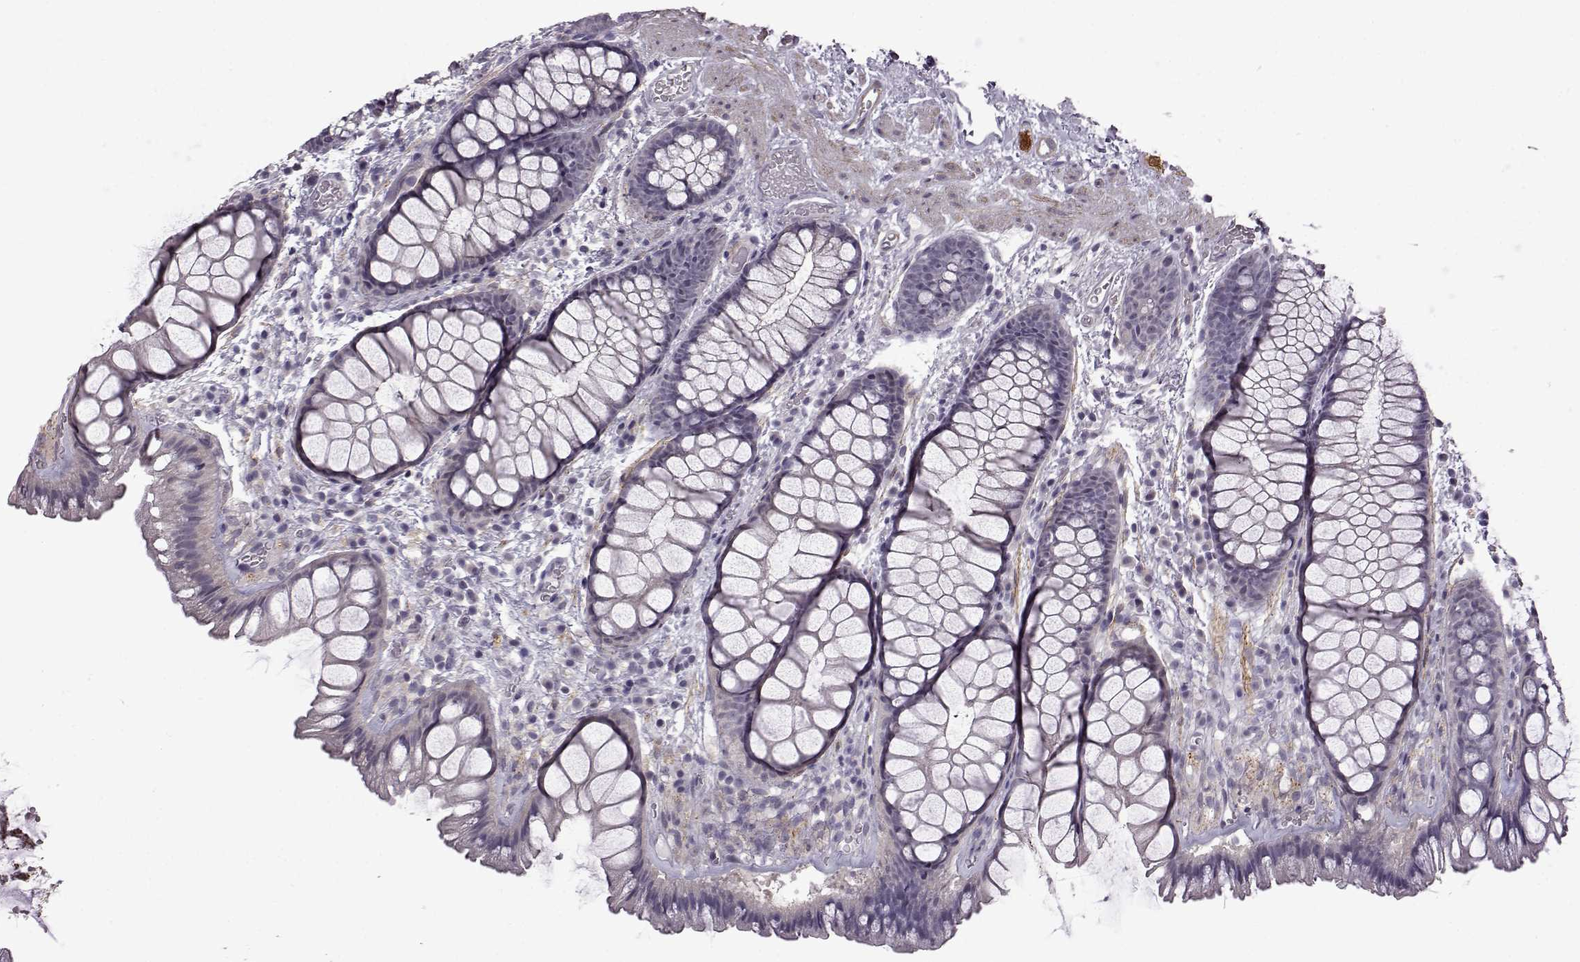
{"staining": {"intensity": "negative", "quantity": "none", "location": "none"}, "tissue": "rectum", "cell_type": "Glandular cells", "image_type": "normal", "snomed": [{"axis": "morphology", "description": "Normal tissue, NOS"}, {"axis": "topography", "description": "Rectum"}], "caption": "IHC of unremarkable rectum shows no staining in glandular cells.", "gene": "SYNPO2", "patient": {"sex": "female", "age": 62}}